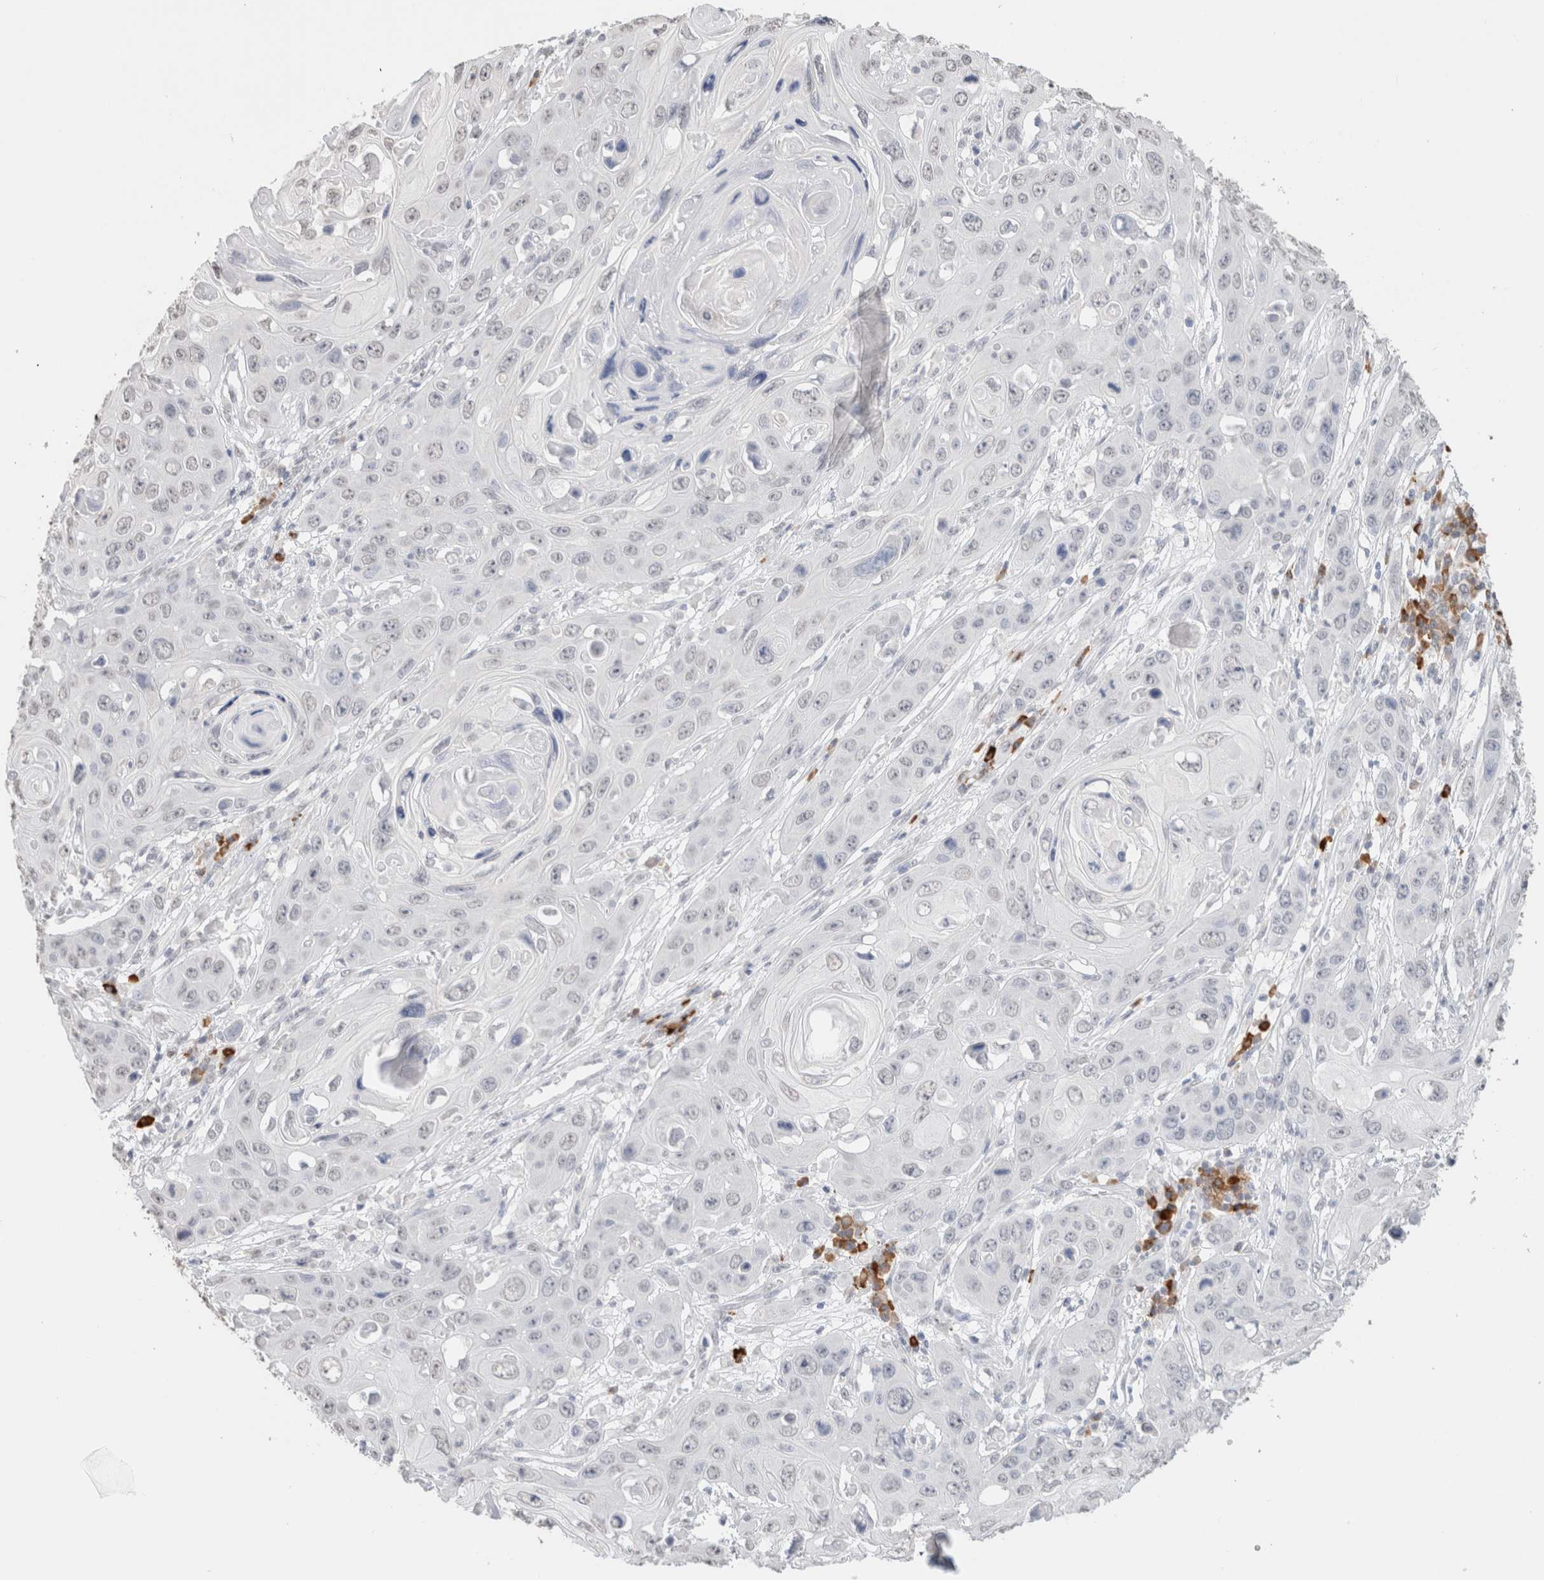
{"staining": {"intensity": "negative", "quantity": "none", "location": "none"}, "tissue": "skin cancer", "cell_type": "Tumor cells", "image_type": "cancer", "snomed": [{"axis": "morphology", "description": "Squamous cell carcinoma, NOS"}, {"axis": "topography", "description": "Skin"}], "caption": "The micrograph displays no significant positivity in tumor cells of squamous cell carcinoma (skin). Brightfield microscopy of immunohistochemistry stained with DAB (3,3'-diaminobenzidine) (brown) and hematoxylin (blue), captured at high magnification.", "gene": "CD80", "patient": {"sex": "male", "age": 55}}